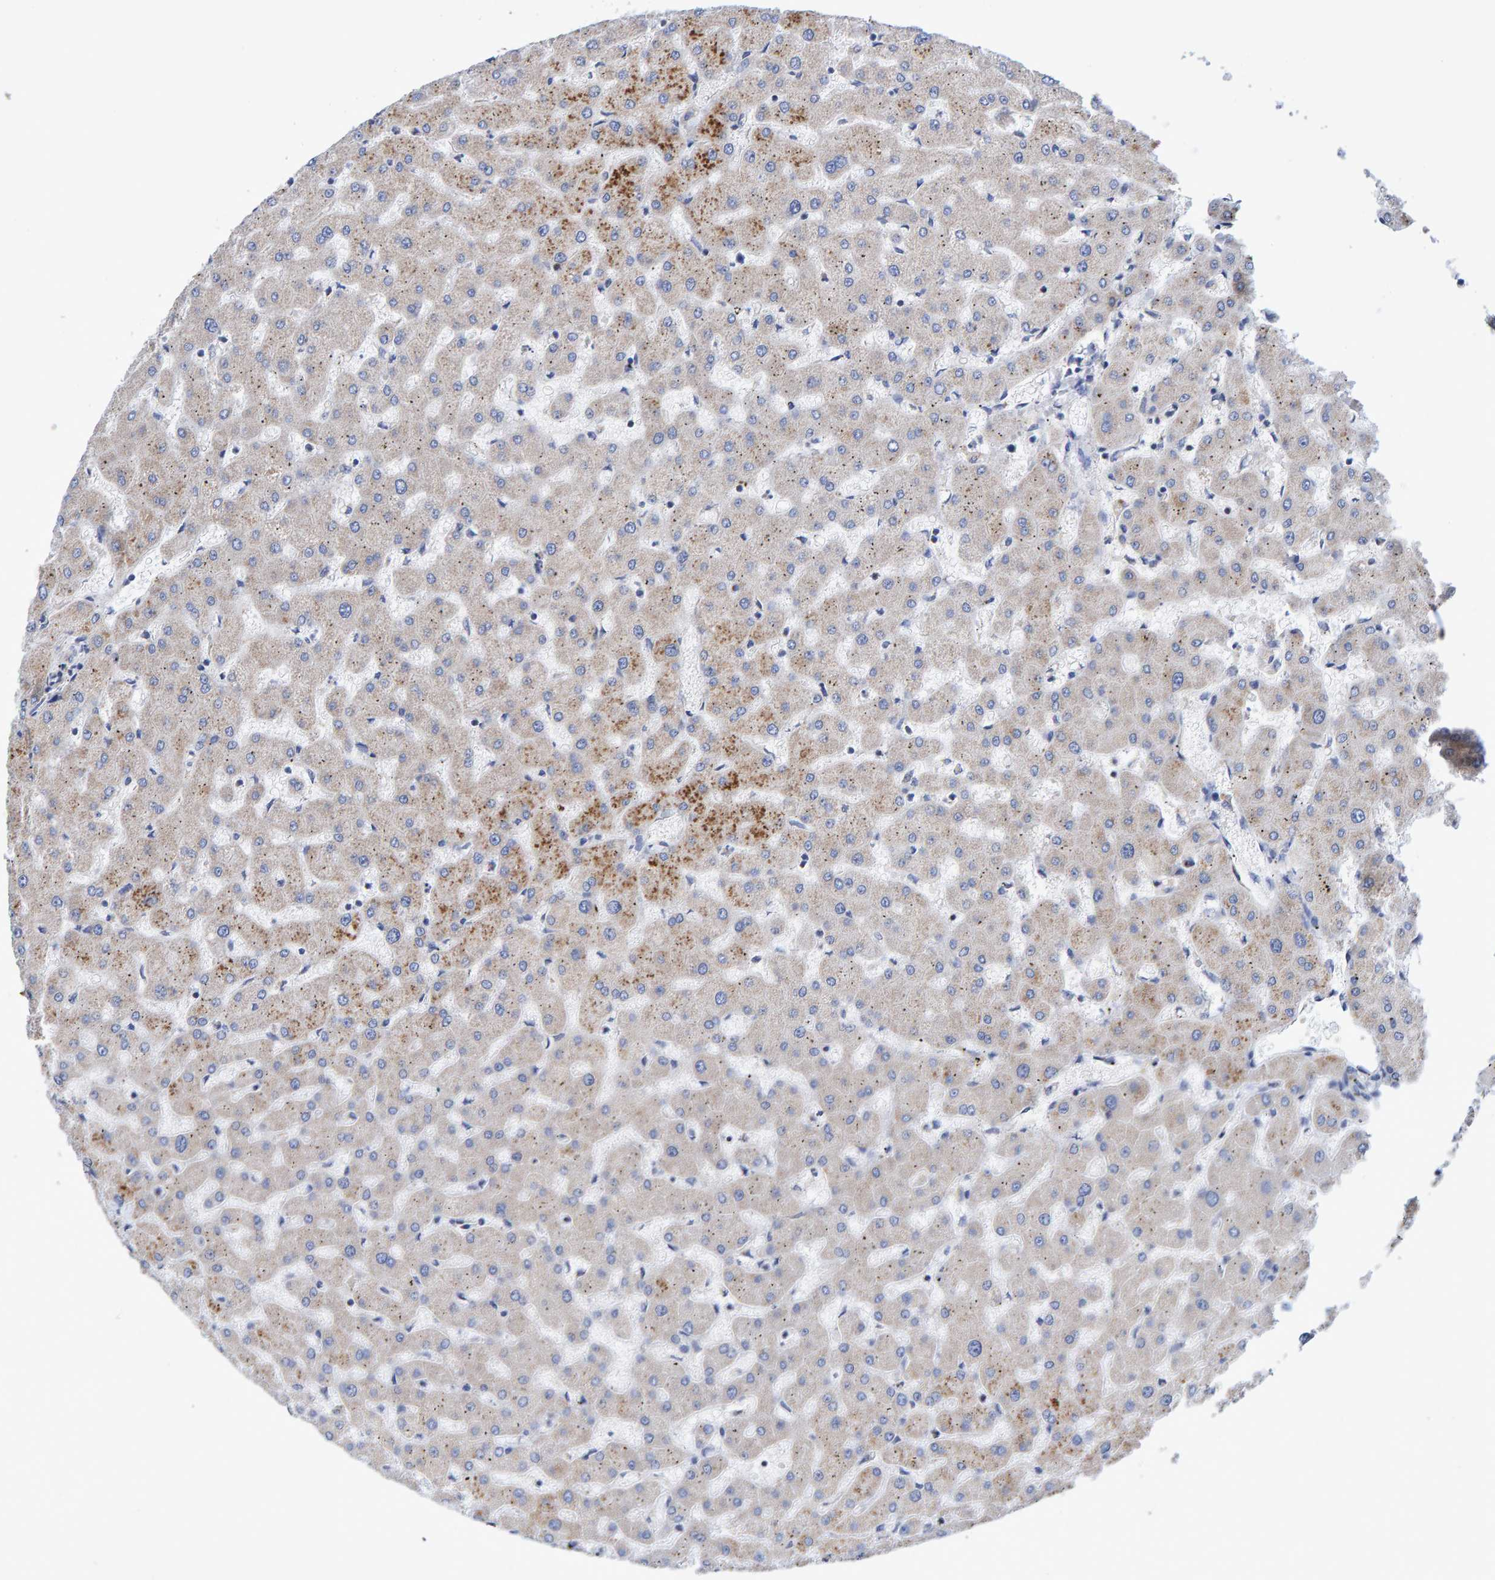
{"staining": {"intensity": "negative", "quantity": "none", "location": "none"}, "tissue": "liver", "cell_type": "Cholangiocytes", "image_type": "normal", "snomed": [{"axis": "morphology", "description": "Normal tissue, NOS"}, {"axis": "topography", "description": "Liver"}], "caption": "Cholangiocytes are negative for protein expression in unremarkable human liver. Brightfield microscopy of immunohistochemistry stained with DAB (3,3'-diaminobenzidine) (brown) and hematoxylin (blue), captured at high magnification.", "gene": "EFR3A", "patient": {"sex": "female", "age": 63}}